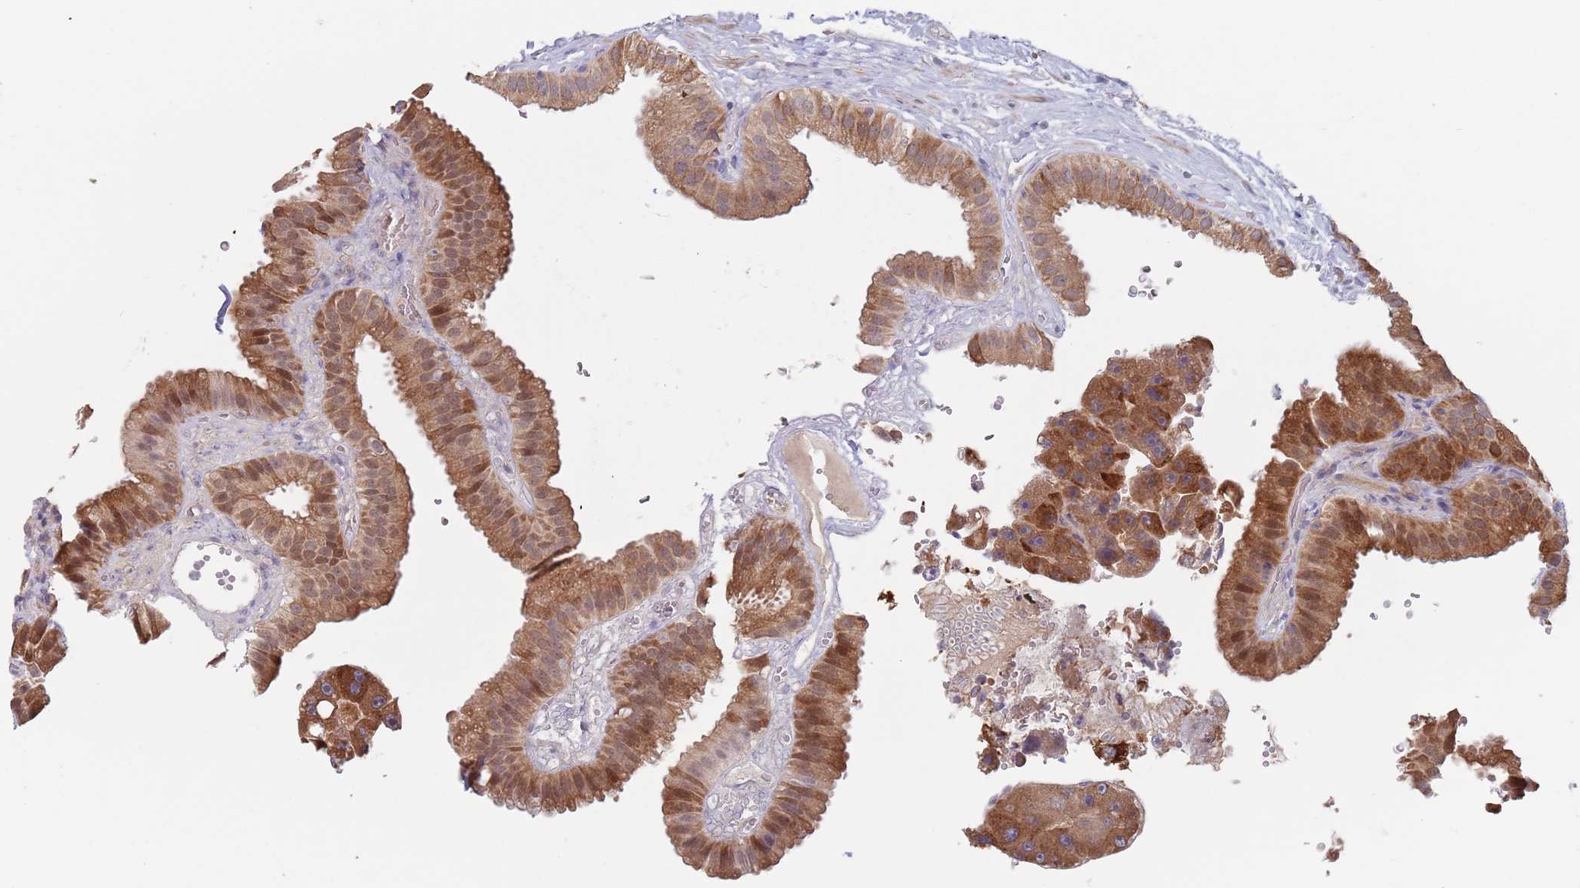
{"staining": {"intensity": "moderate", "quantity": ">75%", "location": "cytoplasmic/membranous"}, "tissue": "gallbladder", "cell_type": "Glandular cells", "image_type": "normal", "snomed": [{"axis": "morphology", "description": "Normal tissue, NOS"}, {"axis": "topography", "description": "Gallbladder"}], "caption": "Protein expression analysis of benign human gallbladder reveals moderate cytoplasmic/membranous positivity in about >75% of glandular cells. (IHC, brightfield microscopy, high magnification).", "gene": "ZNF140", "patient": {"sex": "female", "age": 61}}